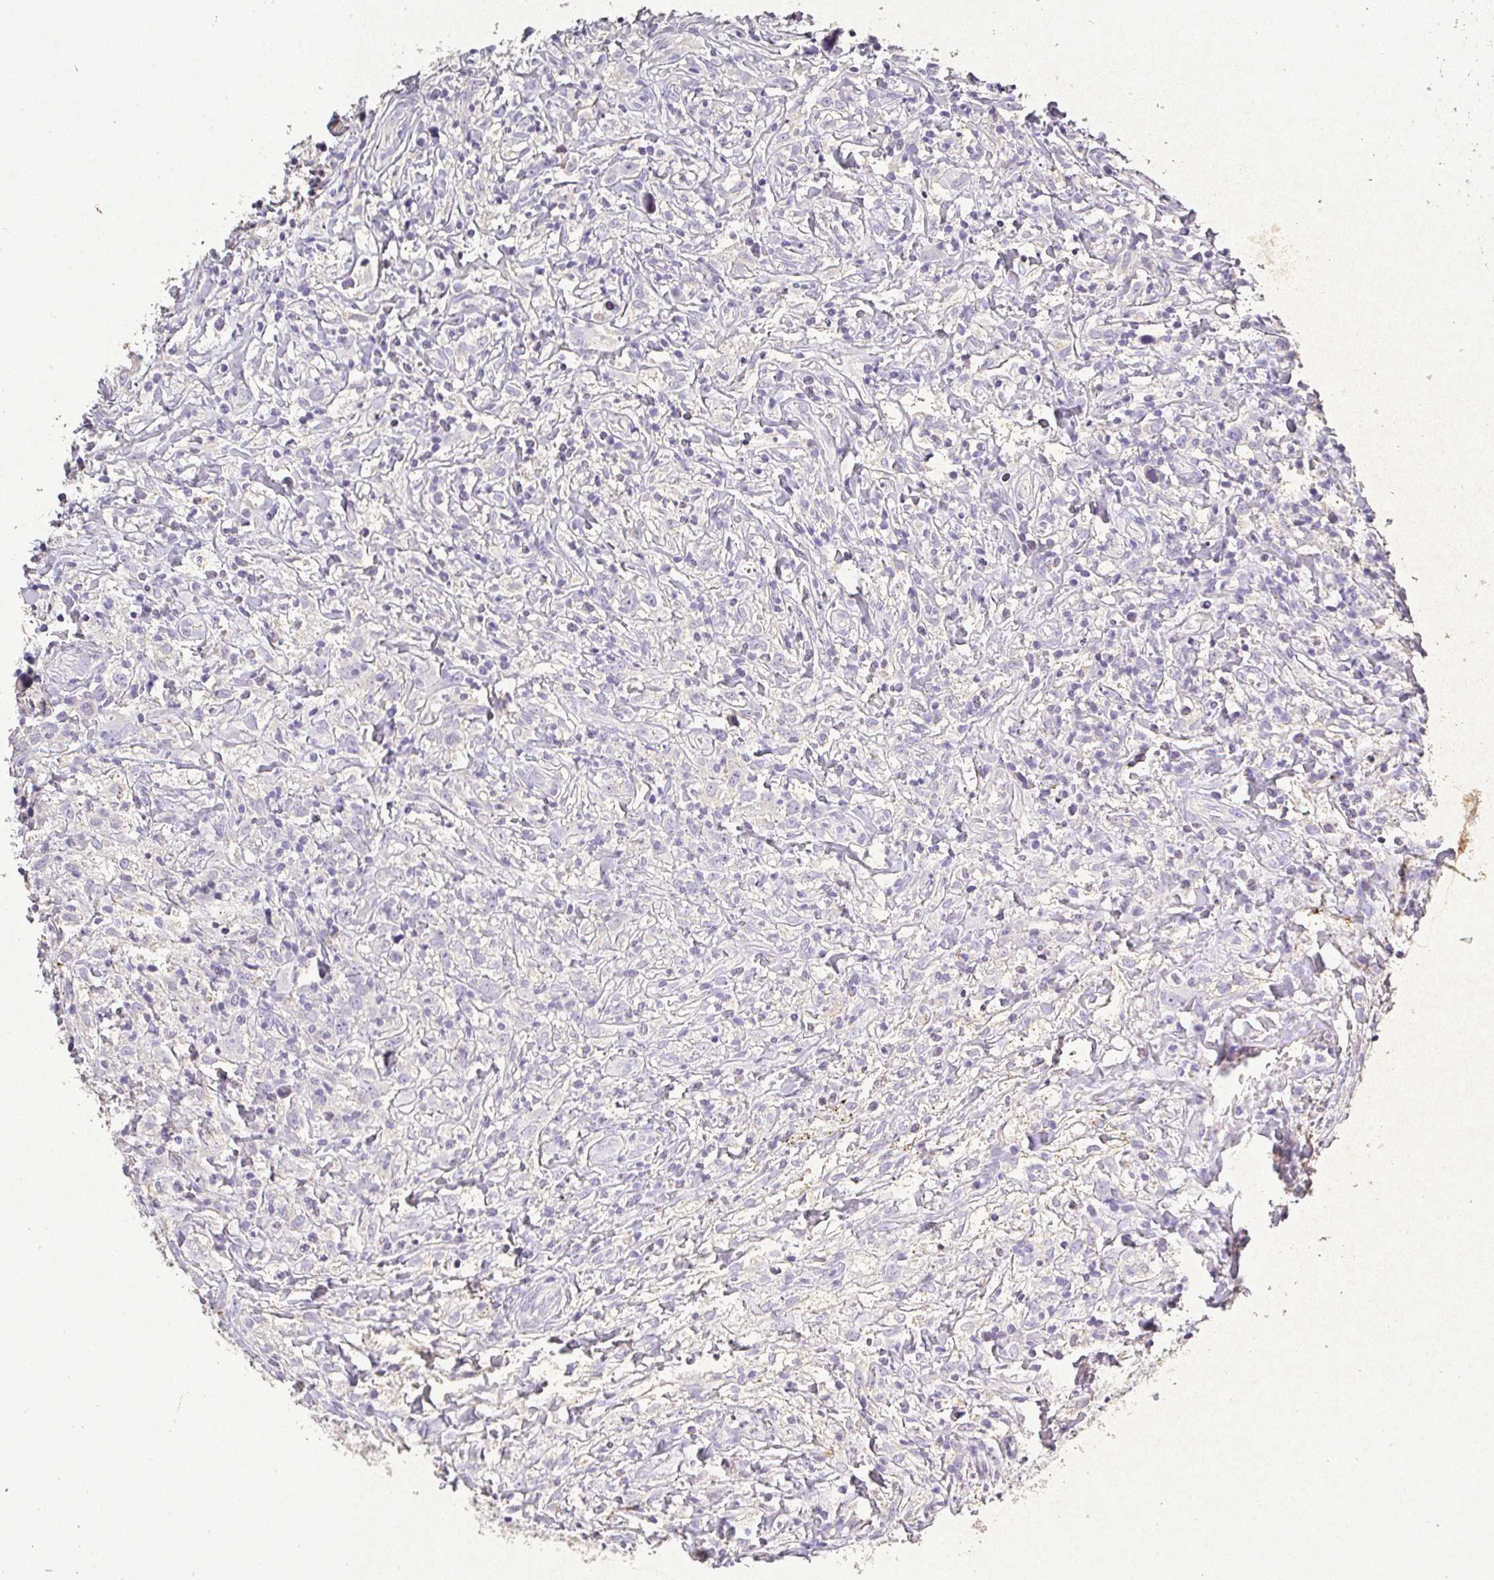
{"staining": {"intensity": "negative", "quantity": "none", "location": "none"}, "tissue": "lymphoma", "cell_type": "Tumor cells", "image_type": "cancer", "snomed": [{"axis": "morphology", "description": "Hodgkin's disease, NOS"}, {"axis": "topography", "description": "No Tissue"}], "caption": "Immunohistochemical staining of human Hodgkin's disease exhibits no significant positivity in tumor cells.", "gene": "RPS2", "patient": {"sex": "female", "age": 21}}